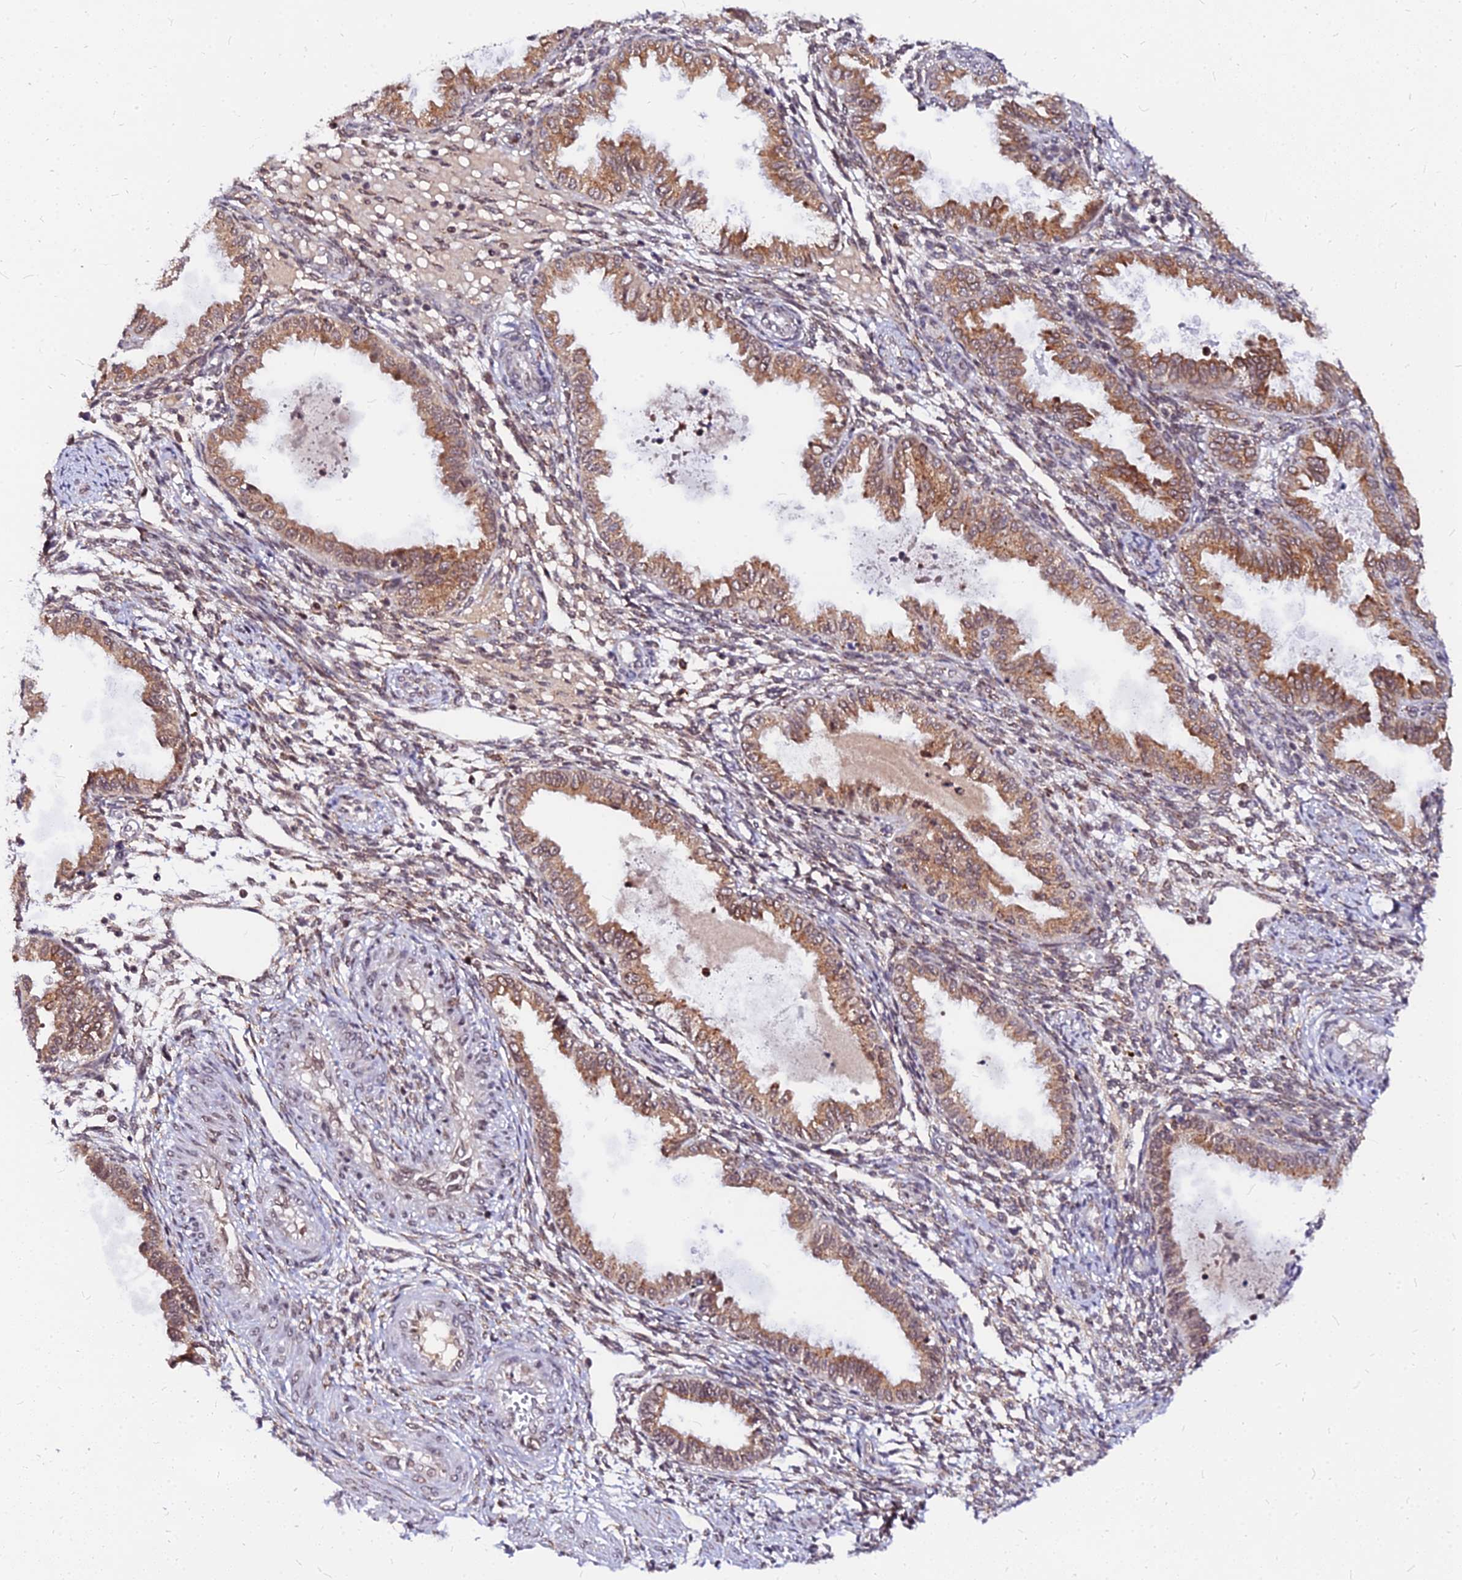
{"staining": {"intensity": "moderate", "quantity": "25%-75%", "location": "cytoplasmic/membranous,nuclear"}, "tissue": "endometrium", "cell_type": "Cells in endometrial stroma", "image_type": "normal", "snomed": [{"axis": "morphology", "description": "Normal tissue, NOS"}, {"axis": "topography", "description": "Endometrium"}], "caption": "Immunohistochemistry (IHC) photomicrograph of unremarkable endometrium: endometrium stained using IHC exhibits medium levels of moderate protein expression localized specifically in the cytoplasmic/membranous,nuclear of cells in endometrial stroma, appearing as a cytoplasmic/membranous,nuclear brown color.", "gene": "RNF121", "patient": {"sex": "female", "age": 33}}